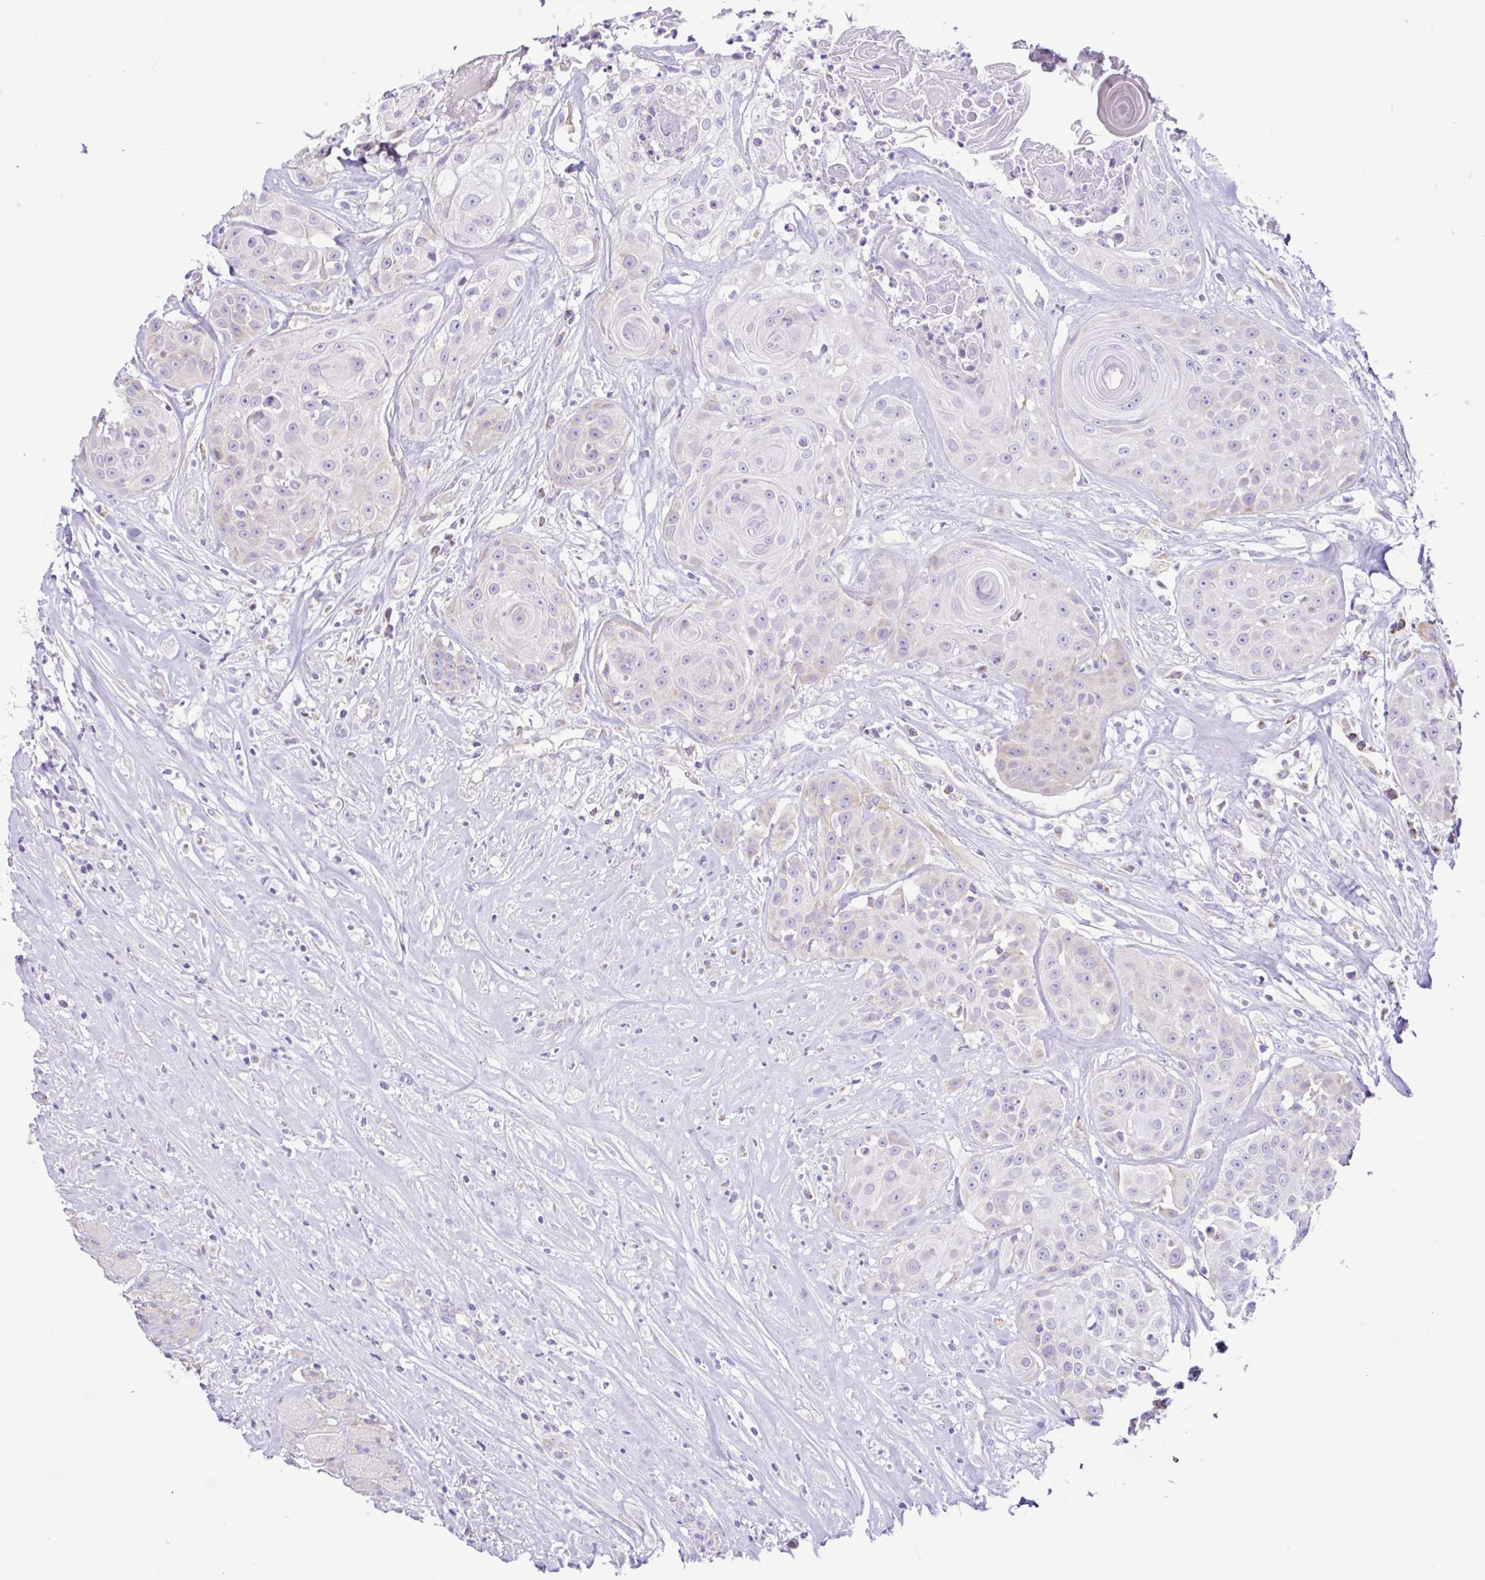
{"staining": {"intensity": "negative", "quantity": "none", "location": "none"}, "tissue": "head and neck cancer", "cell_type": "Tumor cells", "image_type": "cancer", "snomed": [{"axis": "morphology", "description": "Squamous cell carcinoma, NOS"}, {"axis": "topography", "description": "Head-Neck"}], "caption": "Tumor cells show no significant protein expression in squamous cell carcinoma (head and neck).", "gene": "NDUFS2", "patient": {"sex": "male", "age": 83}}